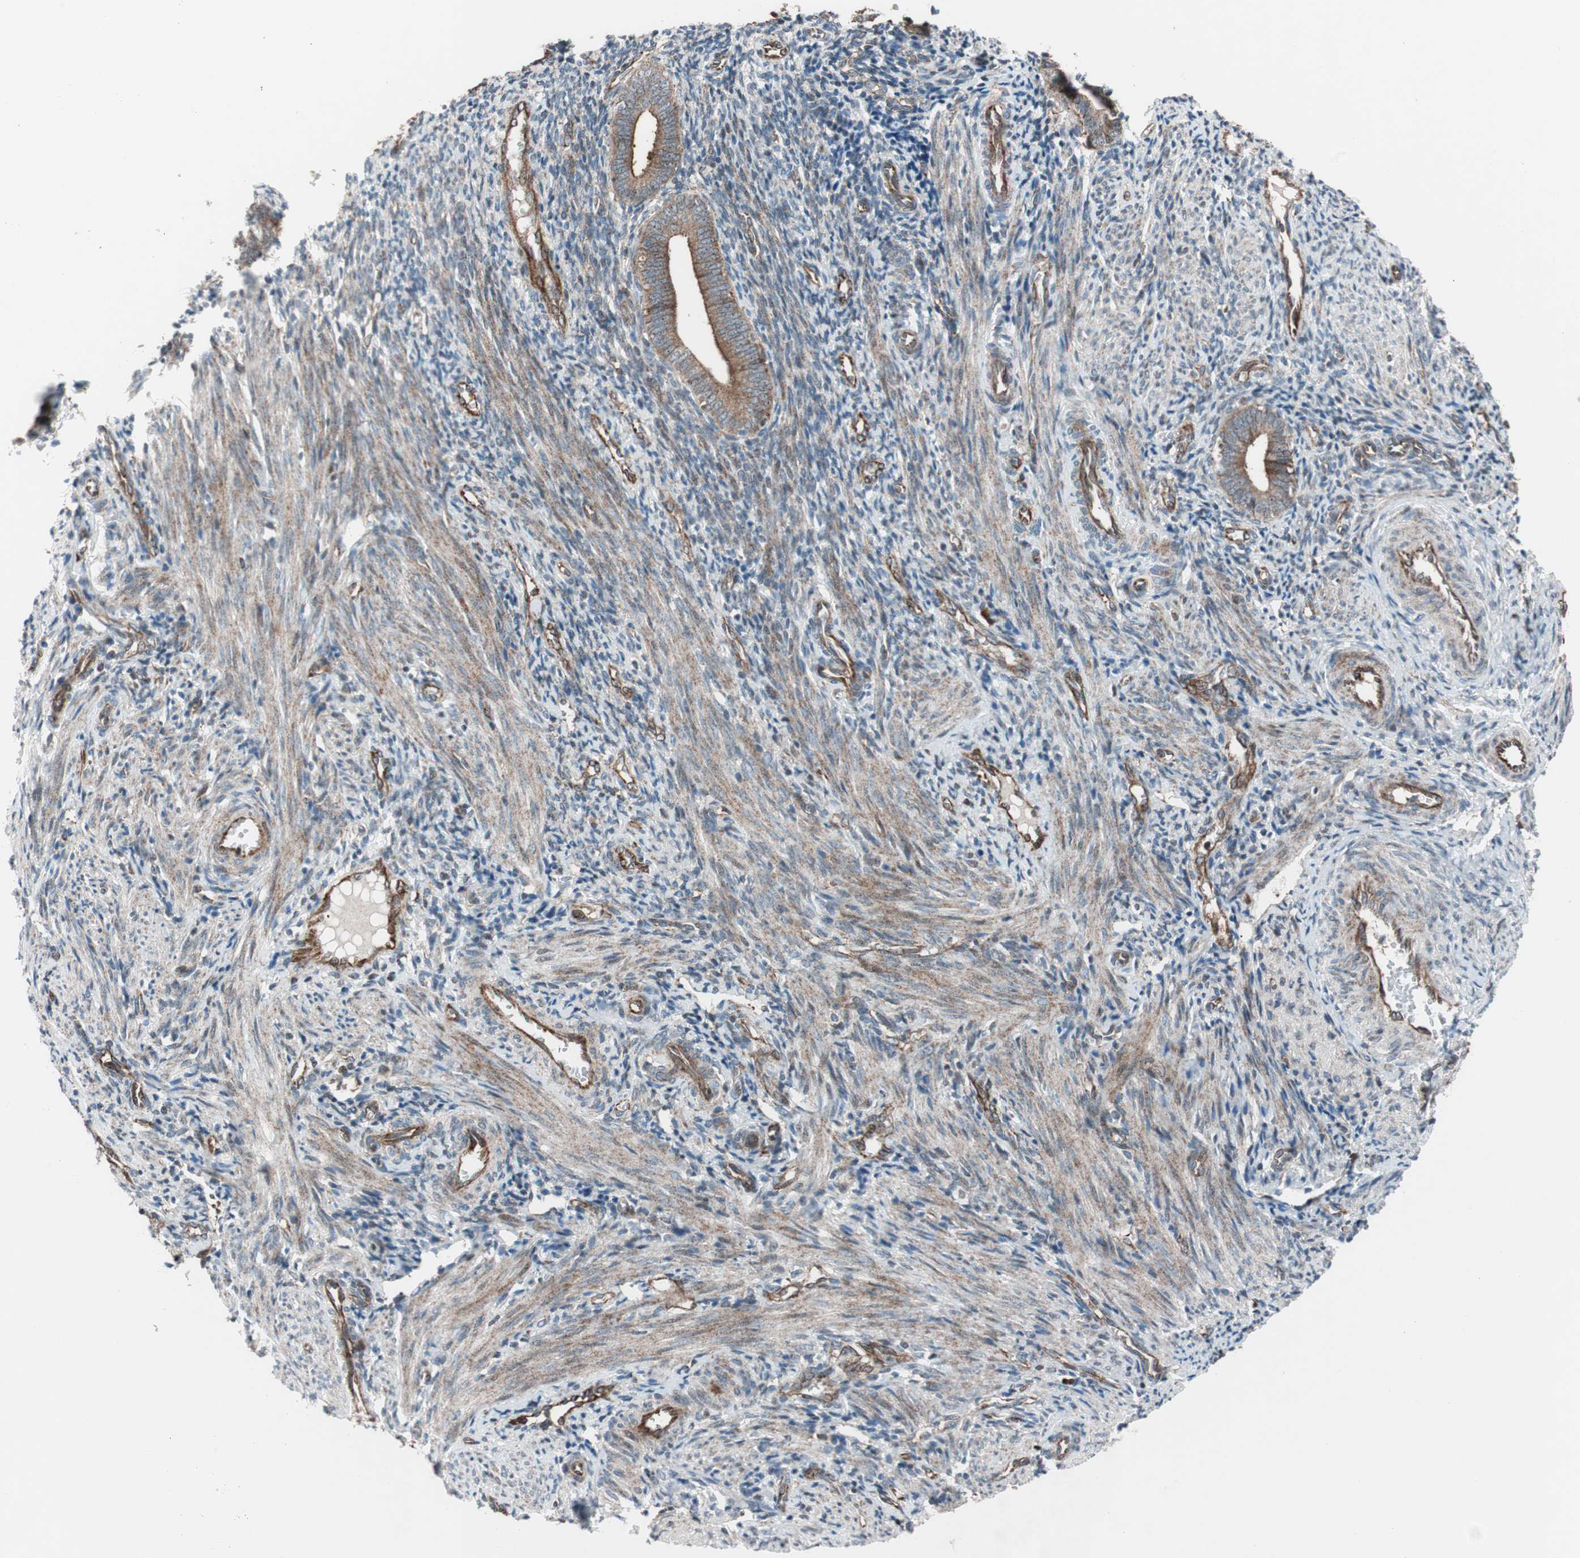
{"staining": {"intensity": "moderate", "quantity": ">75%", "location": "cytoplasmic/membranous"}, "tissue": "endometrium", "cell_type": "Cells in endometrial stroma", "image_type": "normal", "snomed": [{"axis": "morphology", "description": "Normal tissue, NOS"}, {"axis": "topography", "description": "Uterus"}, {"axis": "topography", "description": "Endometrium"}], "caption": "Endometrium stained with immunohistochemistry shows moderate cytoplasmic/membranous positivity in about >75% of cells in endometrial stroma.", "gene": "CCL14", "patient": {"sex": "female", "age": 33}}